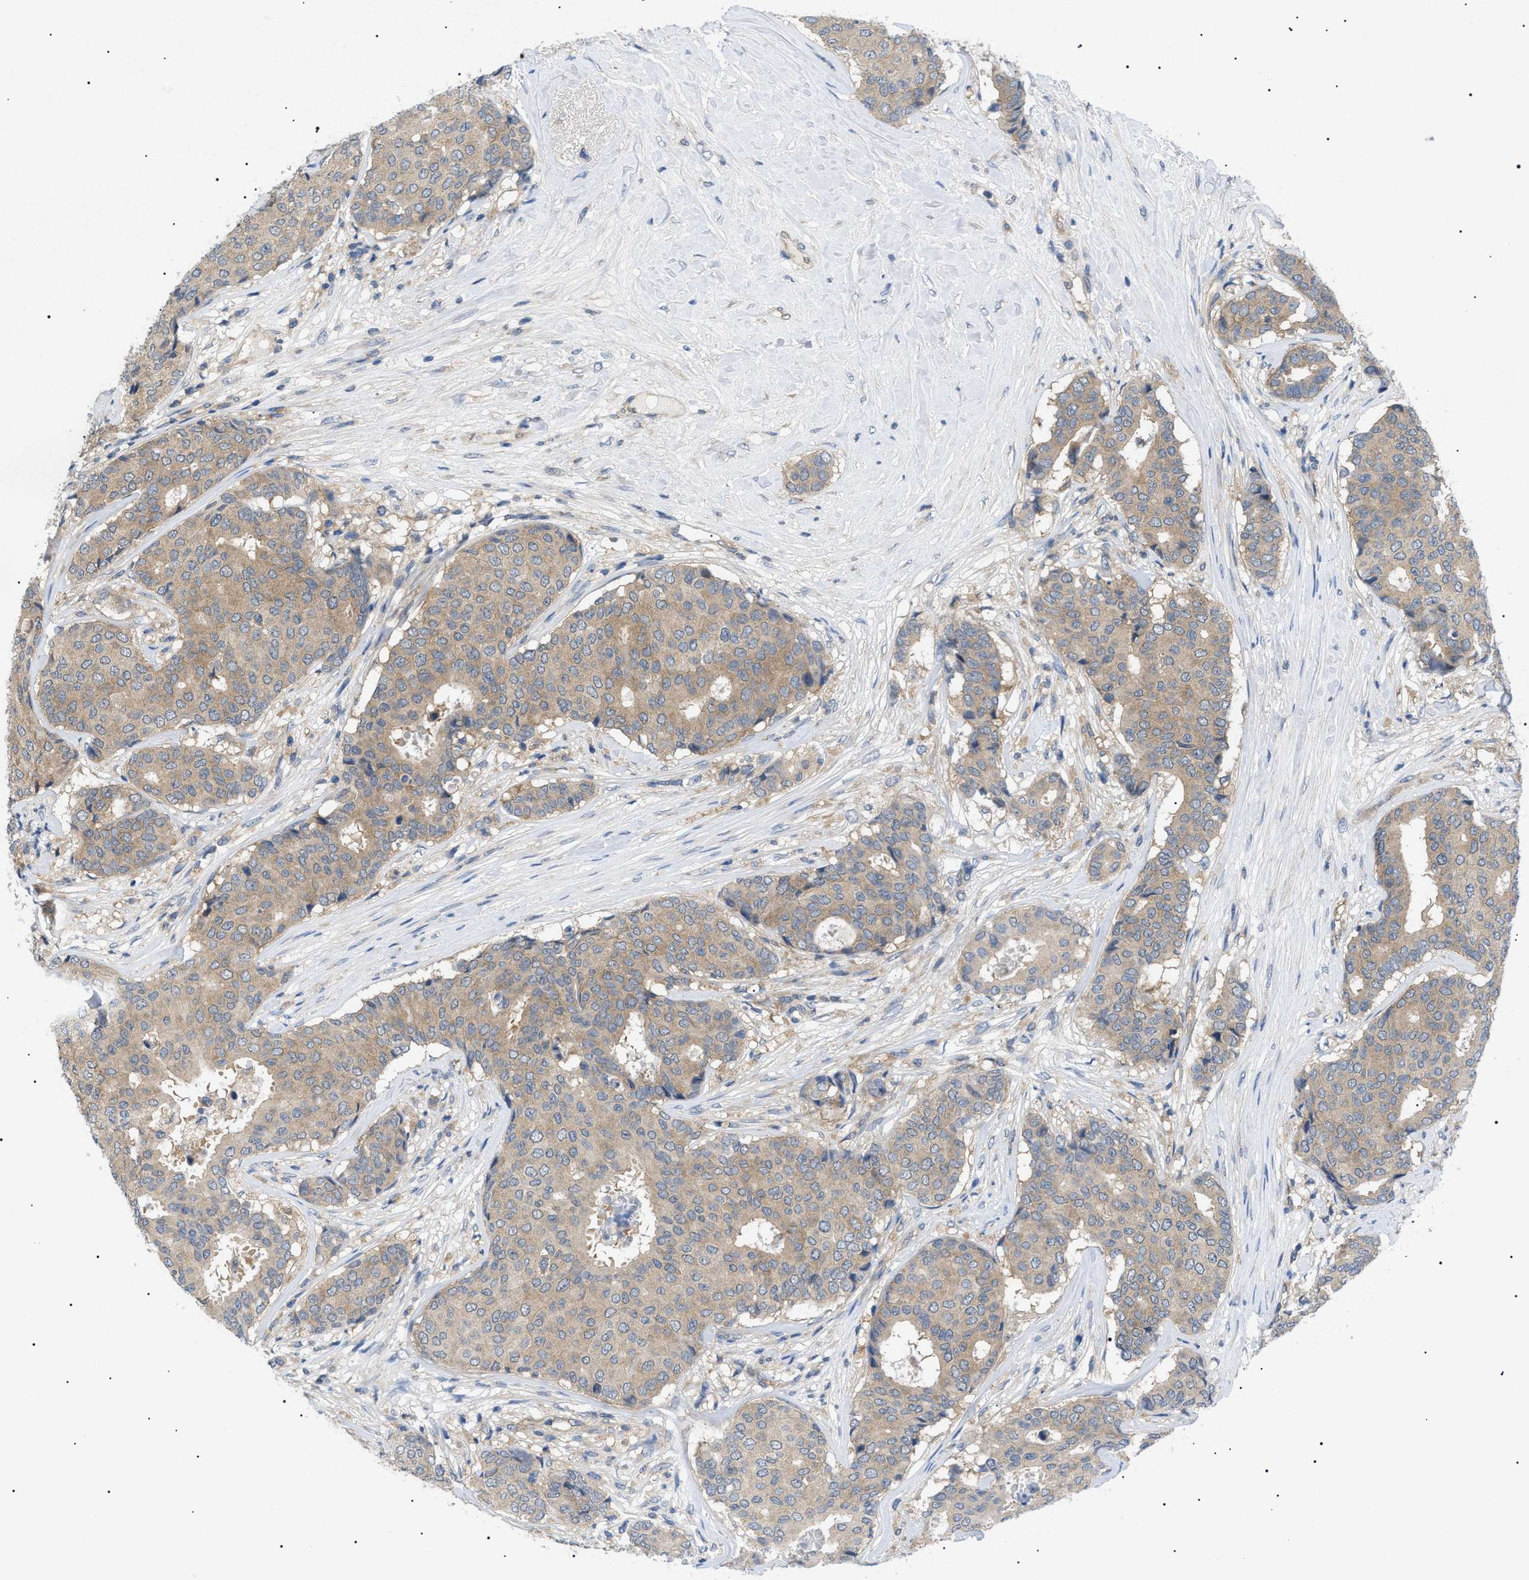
{"staining": {"intensity": "weak", "quantity": ">75%", "location": "cytoplasmic/membranous"}, "tissue": "breast cancer", "cell_type": "Tumor cells", "image_type": "cancer", "snomed": [{"axis": "morphology", "description": "Duct carcinoma"}, {"axis": "topography", "description": "Breast"}], "caption": "Infiltrating ductal carcinoma (breast) stained with a protein marker reveals weak staining in tumor cells.", "gene": "RIPK1", "patient": {"sex": "female", "age": 75}}